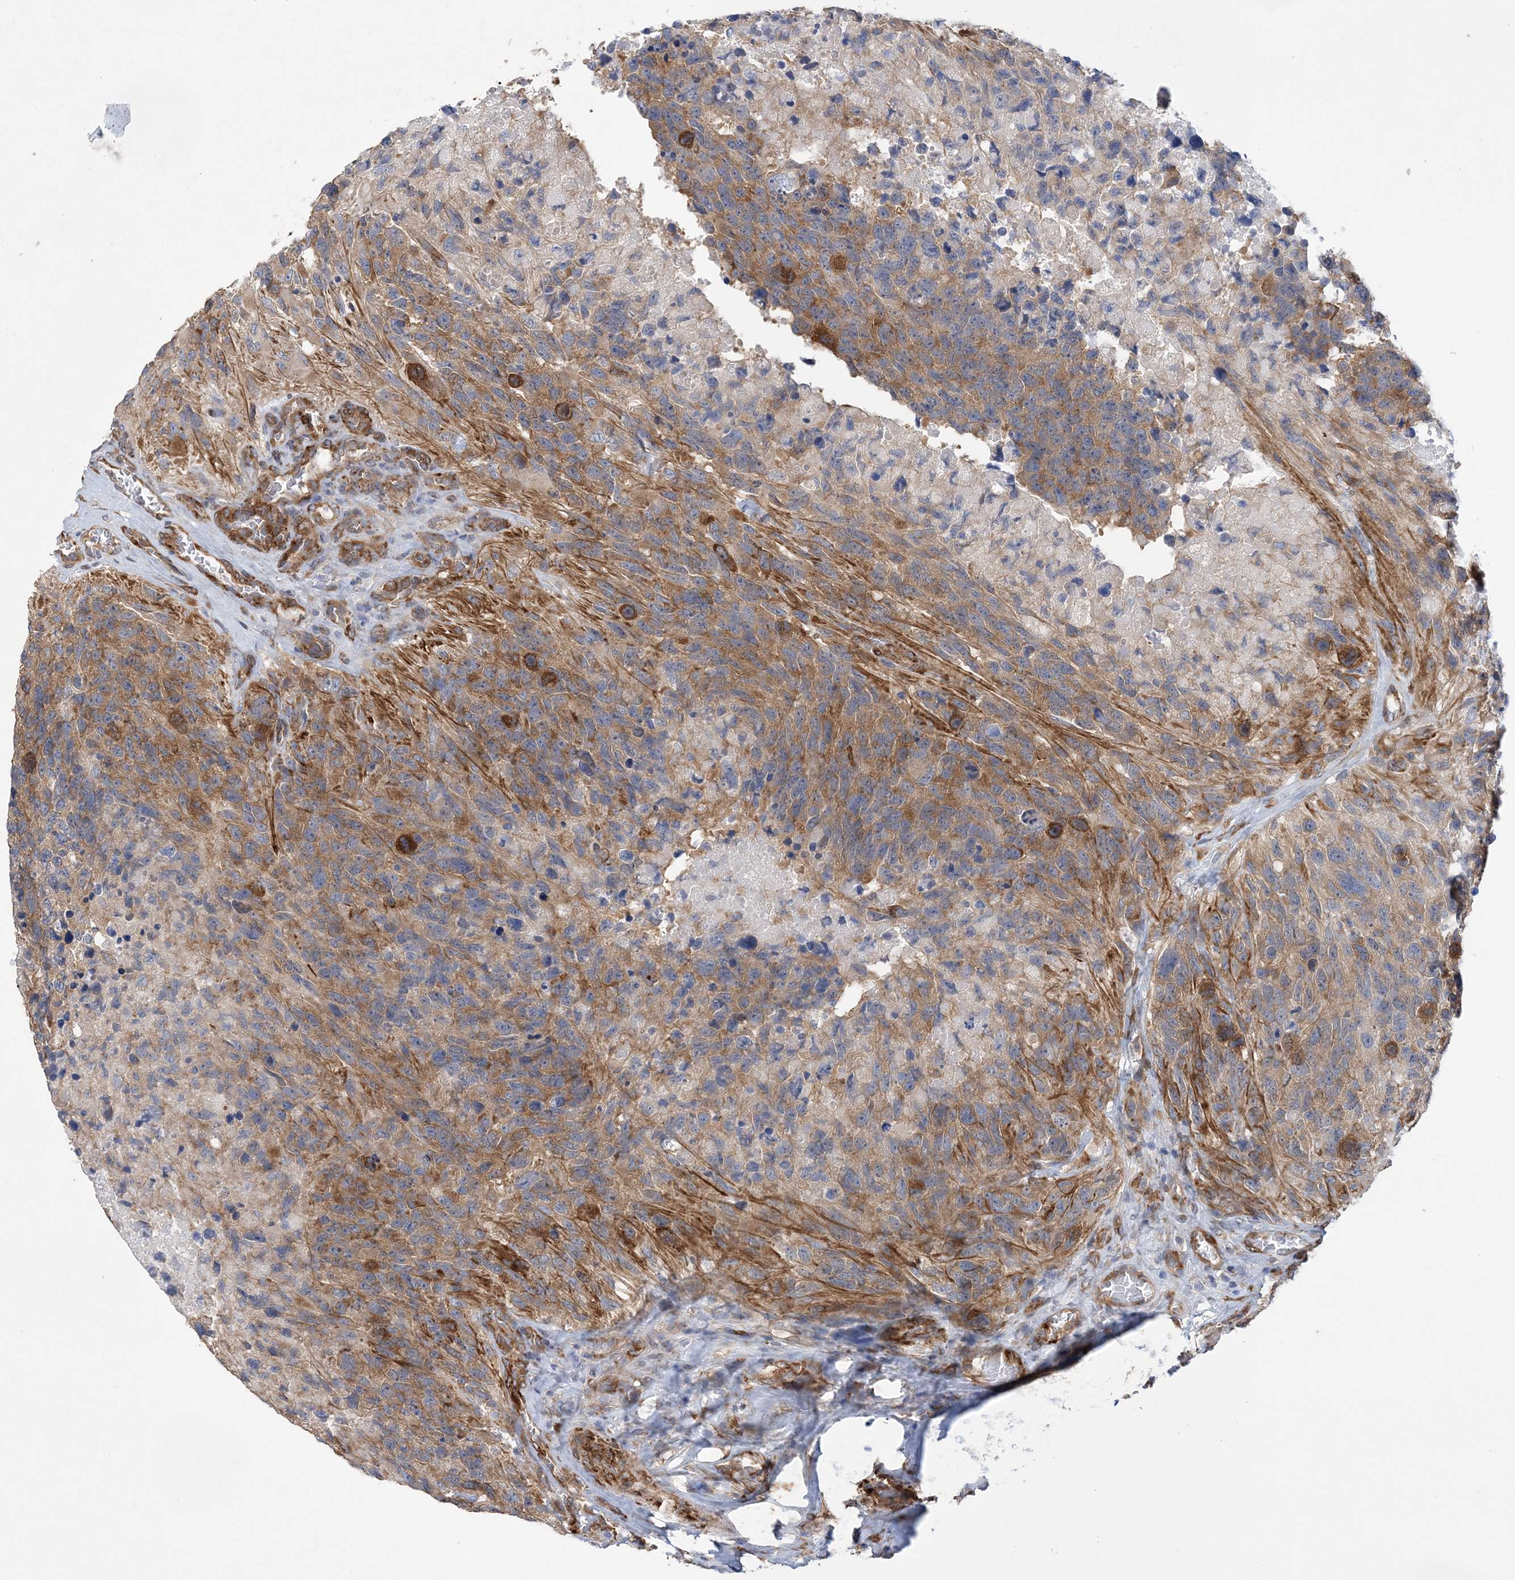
{"staining": {"intensity": "moderate", "quantity": ">75%", "location": "cytoplasmic/membranous"}, "tissue": "glioma", "cell_type": "Tumor cells", "image_type": "cancer", "snomed": [{"axis": "morphology", "description": "Glioma, malignant, High grade"}, {"axis": "topography", "description": "Brain"}], "caption": "Moderate cytoplasmic/membranous protein positivity is identified in about >75% of tumor cells in glioma.", "gene": "MAP4K5", "patient": {"sex": "male", "age": 69}}